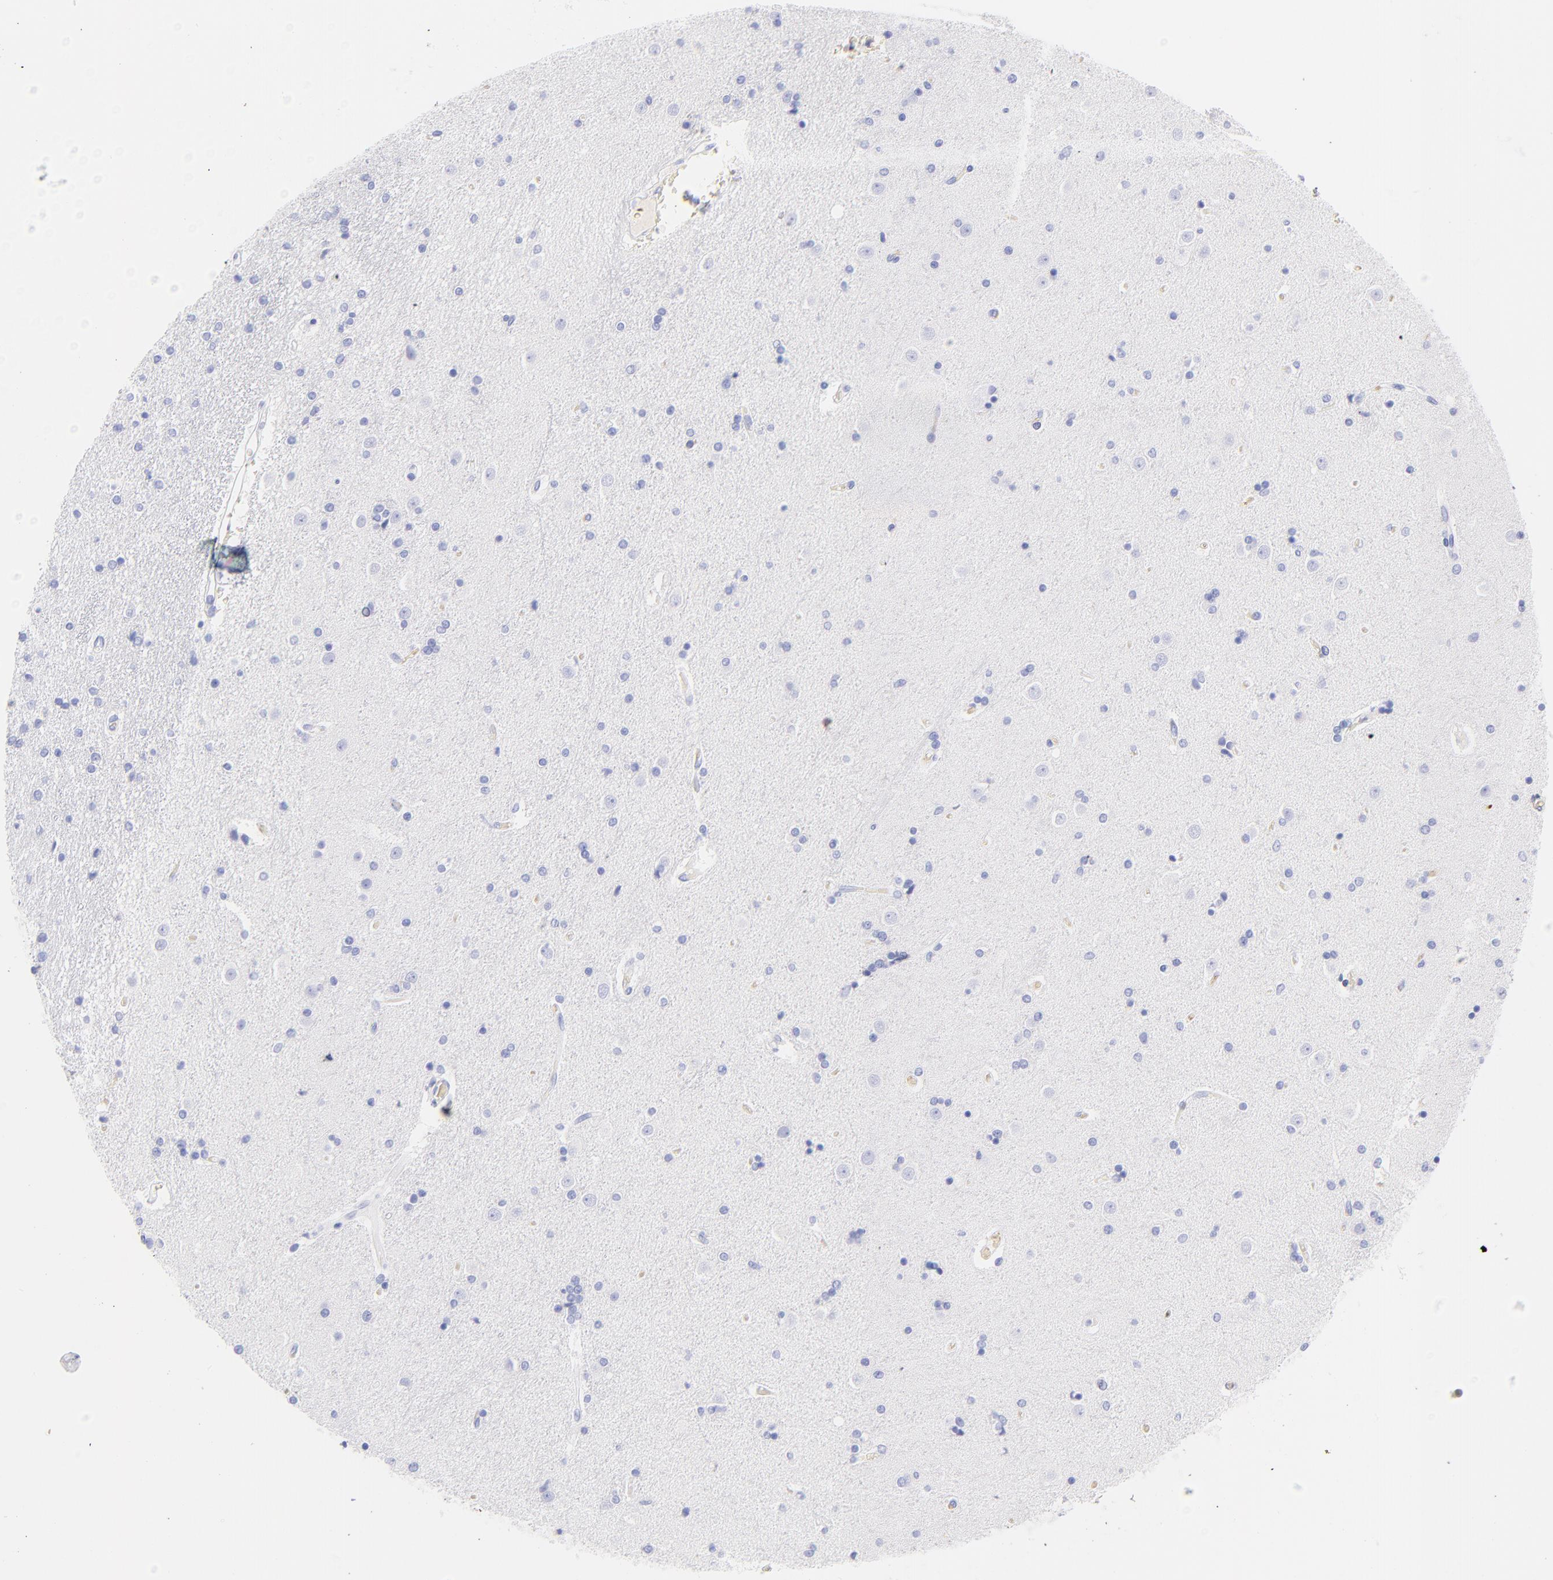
{"staining": {"intensity": "negative", "quantity": "none", "location": "none"}, "tissue": "caudate", "cell_type": "Glial cells", "image_type": "normal", "snomed": [{"axis": "morphology", "description": "Normal tissue, NOS"}, {"axis": "topography", "description": "Lateral ventricle wall"}], "caption": "High magnification brightfield microscopy of normal caudate stained with DAB (3,3'-diaminobenzidine) (brown) and counterstained with hematoxylin (blue): glial cells show no significant positivity. (Stains: DAB (3,3'-diaminobenzidine) IHC with hematoxylin counter stain, Microscopy: brightfield microscopy at high magnification).", "gene": "FRMPD3", "patient": {"sex": "female", "age": 54}}